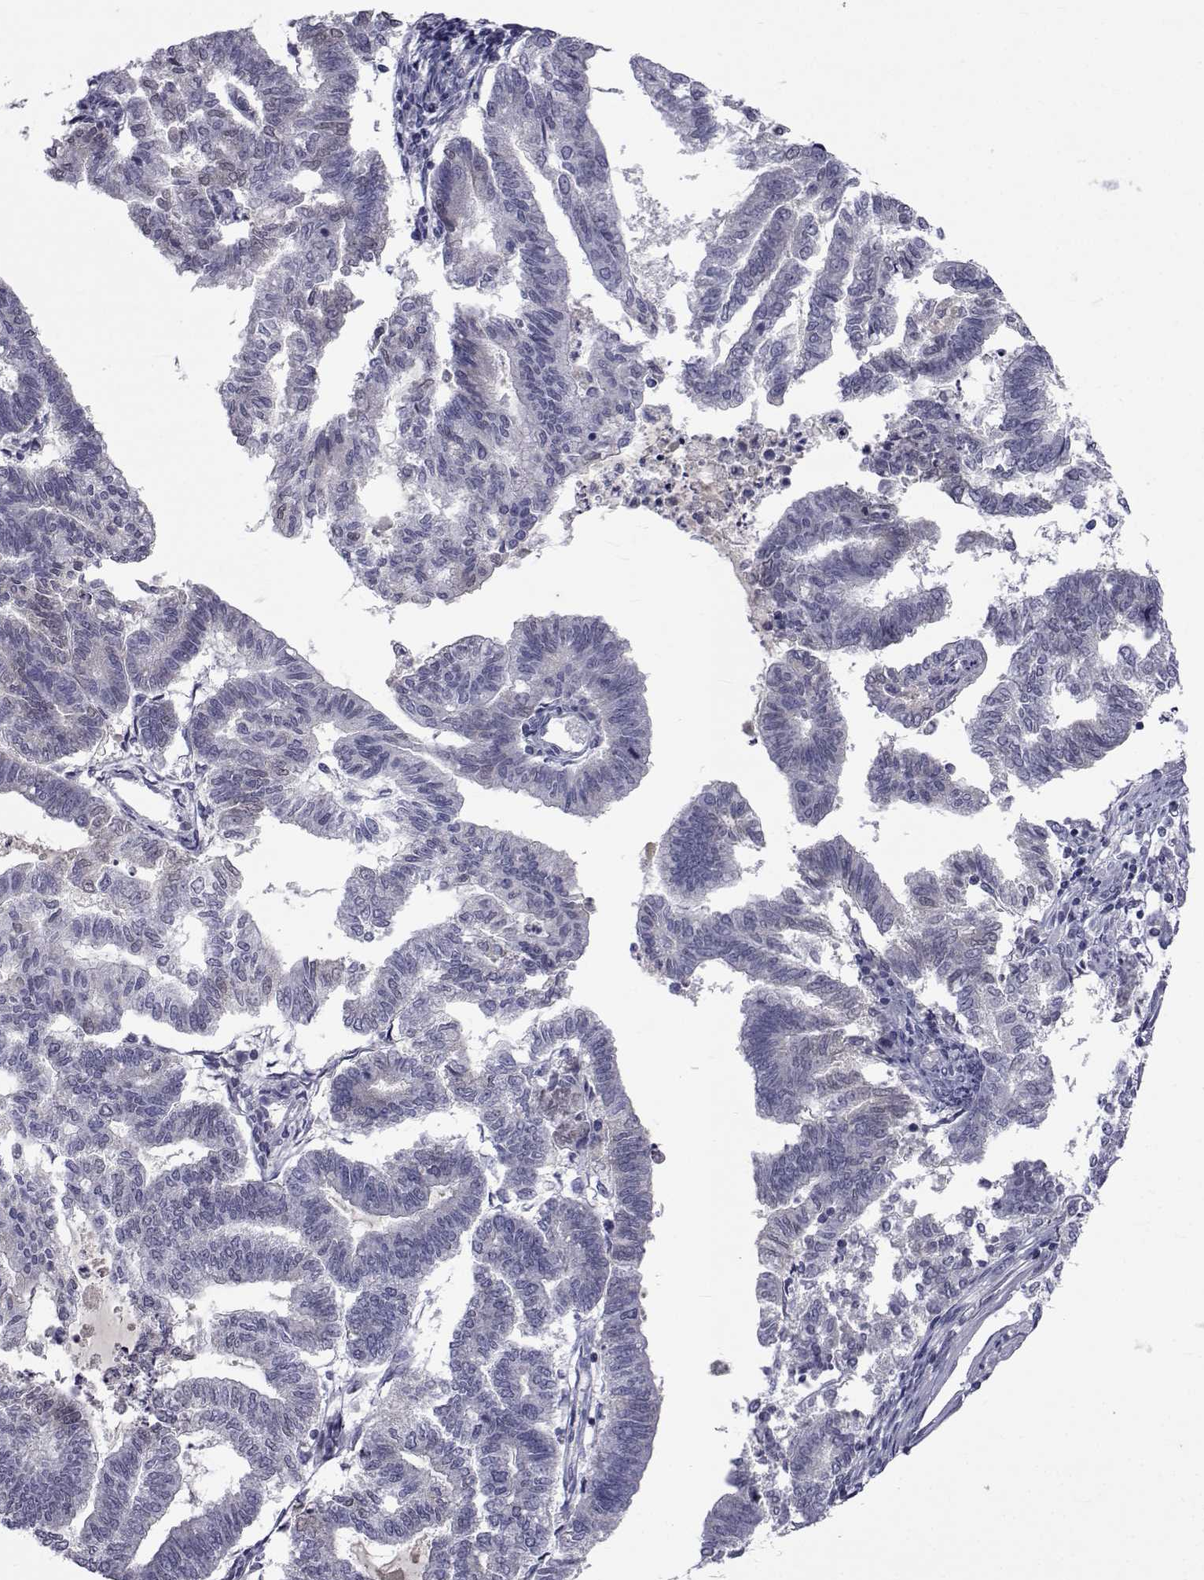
{"staining": {"intensity": "negative", "quantity": "none", "location": "none"}, "tissue": "endometrial cancer", "cell_type": "Tumor cells", "image_type": "cancer", "snomed": [{"axis": "morphology", "description": "Adenocarcinoma, NOS"}, {"axis": "topography", "description": "Endometrium"}], "caption": "IHC of human endometrial cancer shows no expression in tumor cells. (Brightfield microscopy of DAB immunohistochemistry at high magnification).", "gene": "PAX2", "patient": {"sex": "female", "age": 79}}